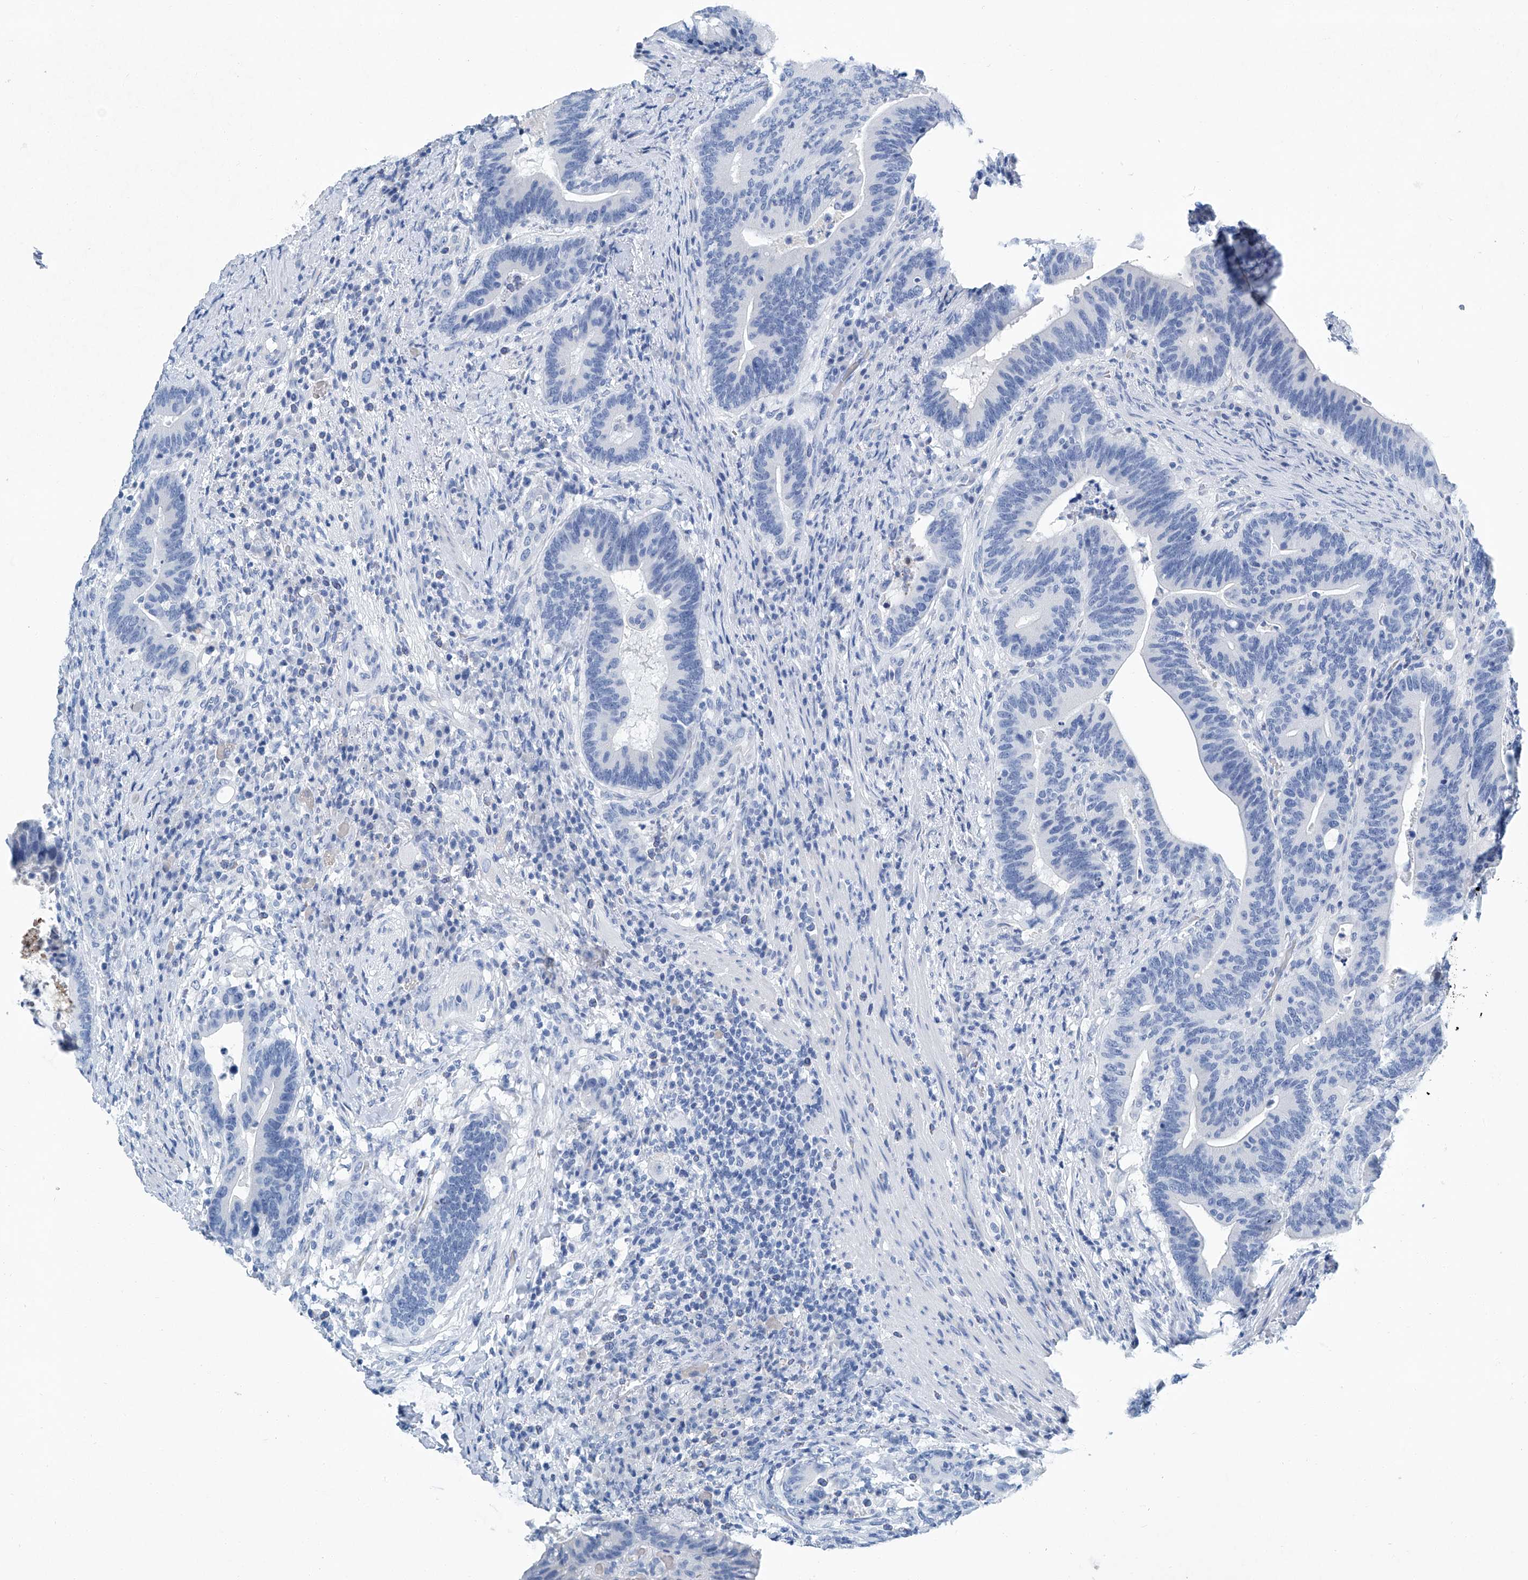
{"staining": {"intensity": "negative", "quantity": "none", "location": "none"}, "tissue": "colorectal cancer", "cell_type": "Tumor cells", "image_type": "cancer", "snomed": [{"axis": "morphology", "description": "Adenocarcinoma, NOS"}, {"axis": "topography", "description": "Colon"}], "caption": "DAB immunohistochemical staining of human colorectal cancer (adenocarcinoma) demonstrates no significant positivity in tumor cells.", "gene": "CYP2A7", "patient": {"sex": "female", "age": 66}}